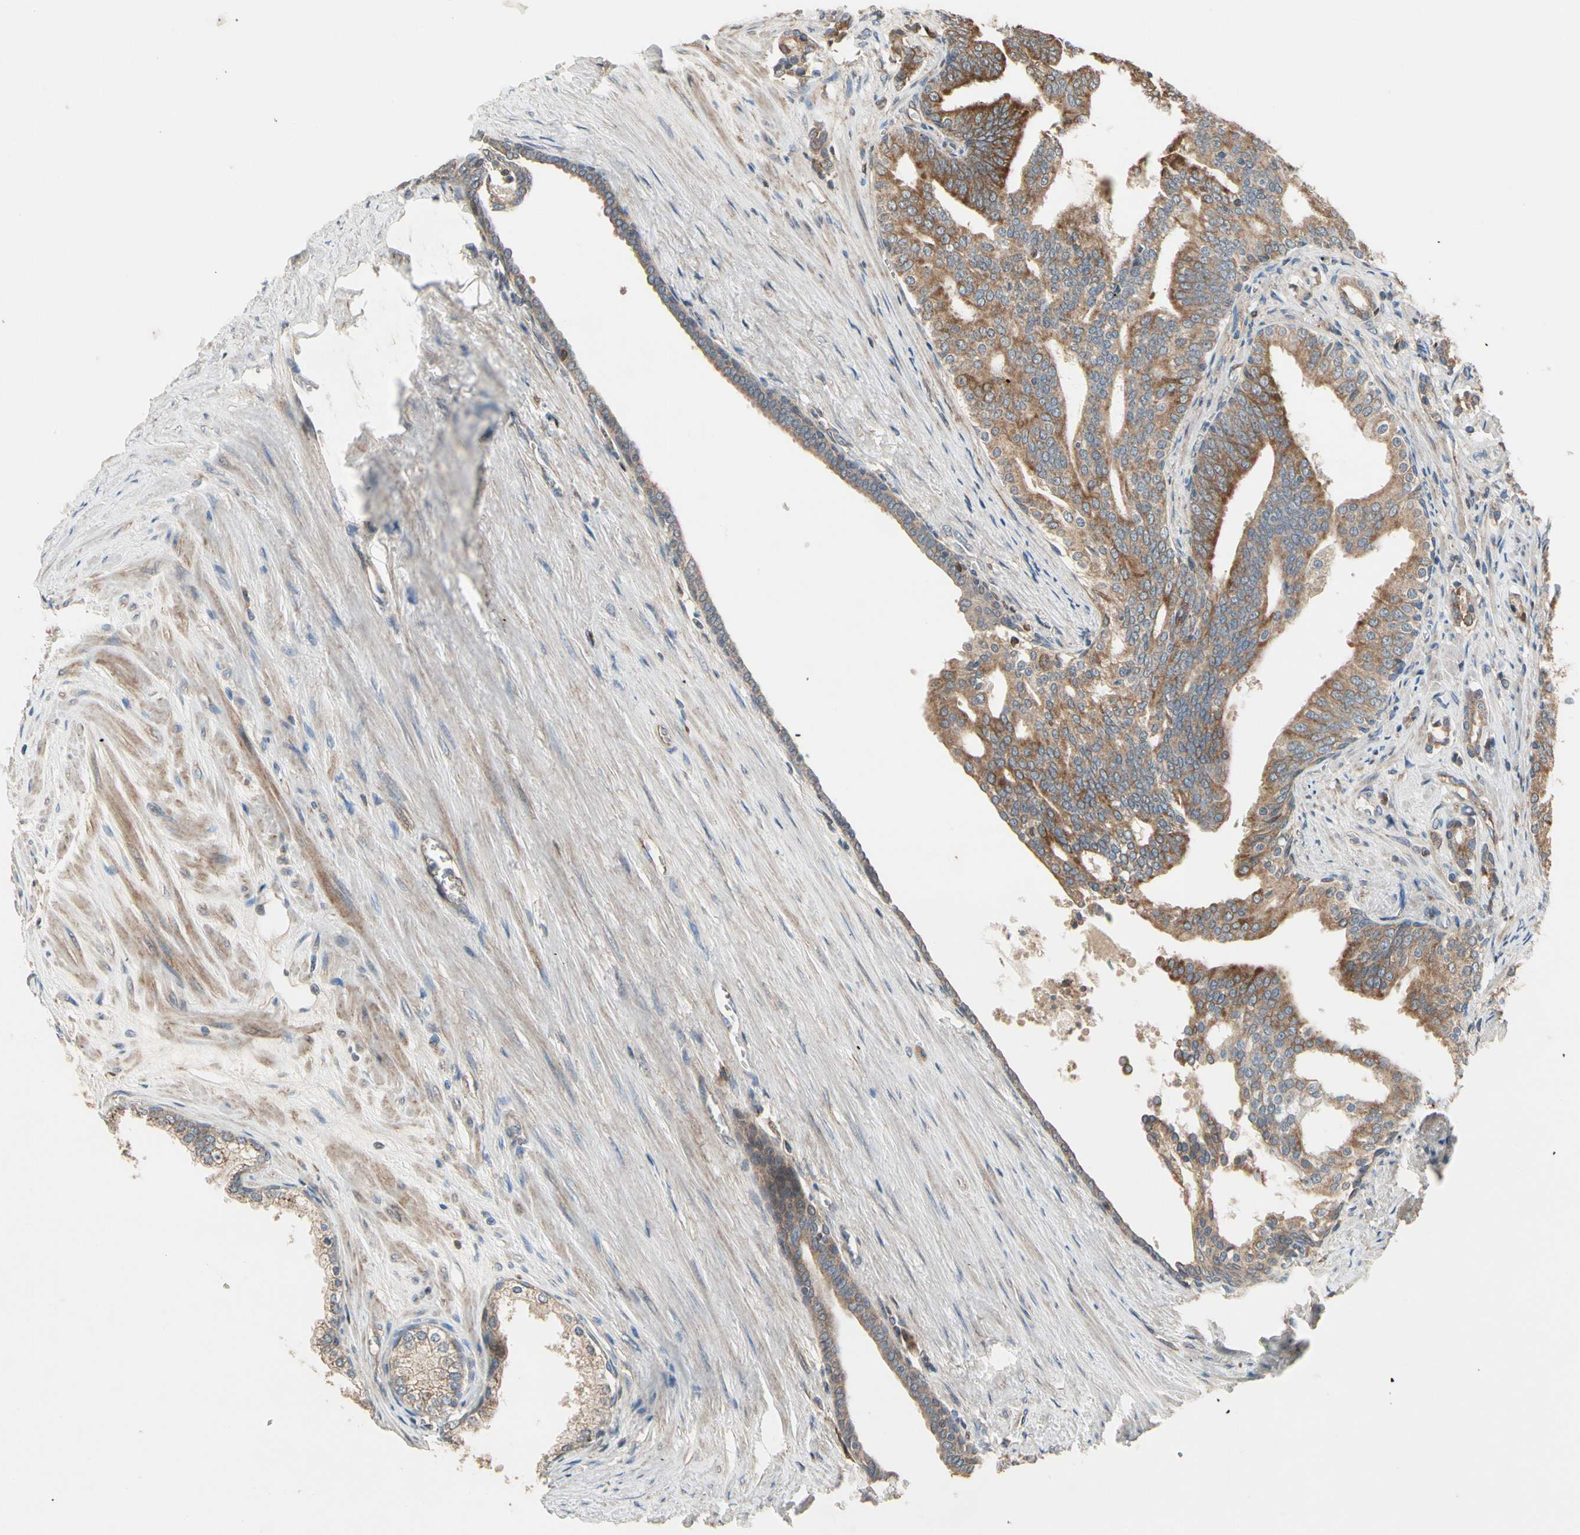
{"staining": {"intensity": "strong", "quantity": ">75%", "location": "cytoplasmic/membranous"}, "tissue": "prostate cancer", "cell_type": "Tumor cells", "image_type": "cancer", "snomed": [{"axis": "morphology", "description": "Adenocarcinoma, Low grade"}, {"axis": "topography", "description": "Prostate"}], "caption": "IHC (DAB (3,3'-diaminobenzidine)) staining of prostate low-grade adenocarcinoma displays strong cytoplasmic/membranous protein staining in approximately >75% of tumor cells.", "gene": "CGREF1", "patient": {"sex": "male", "age": 58}}